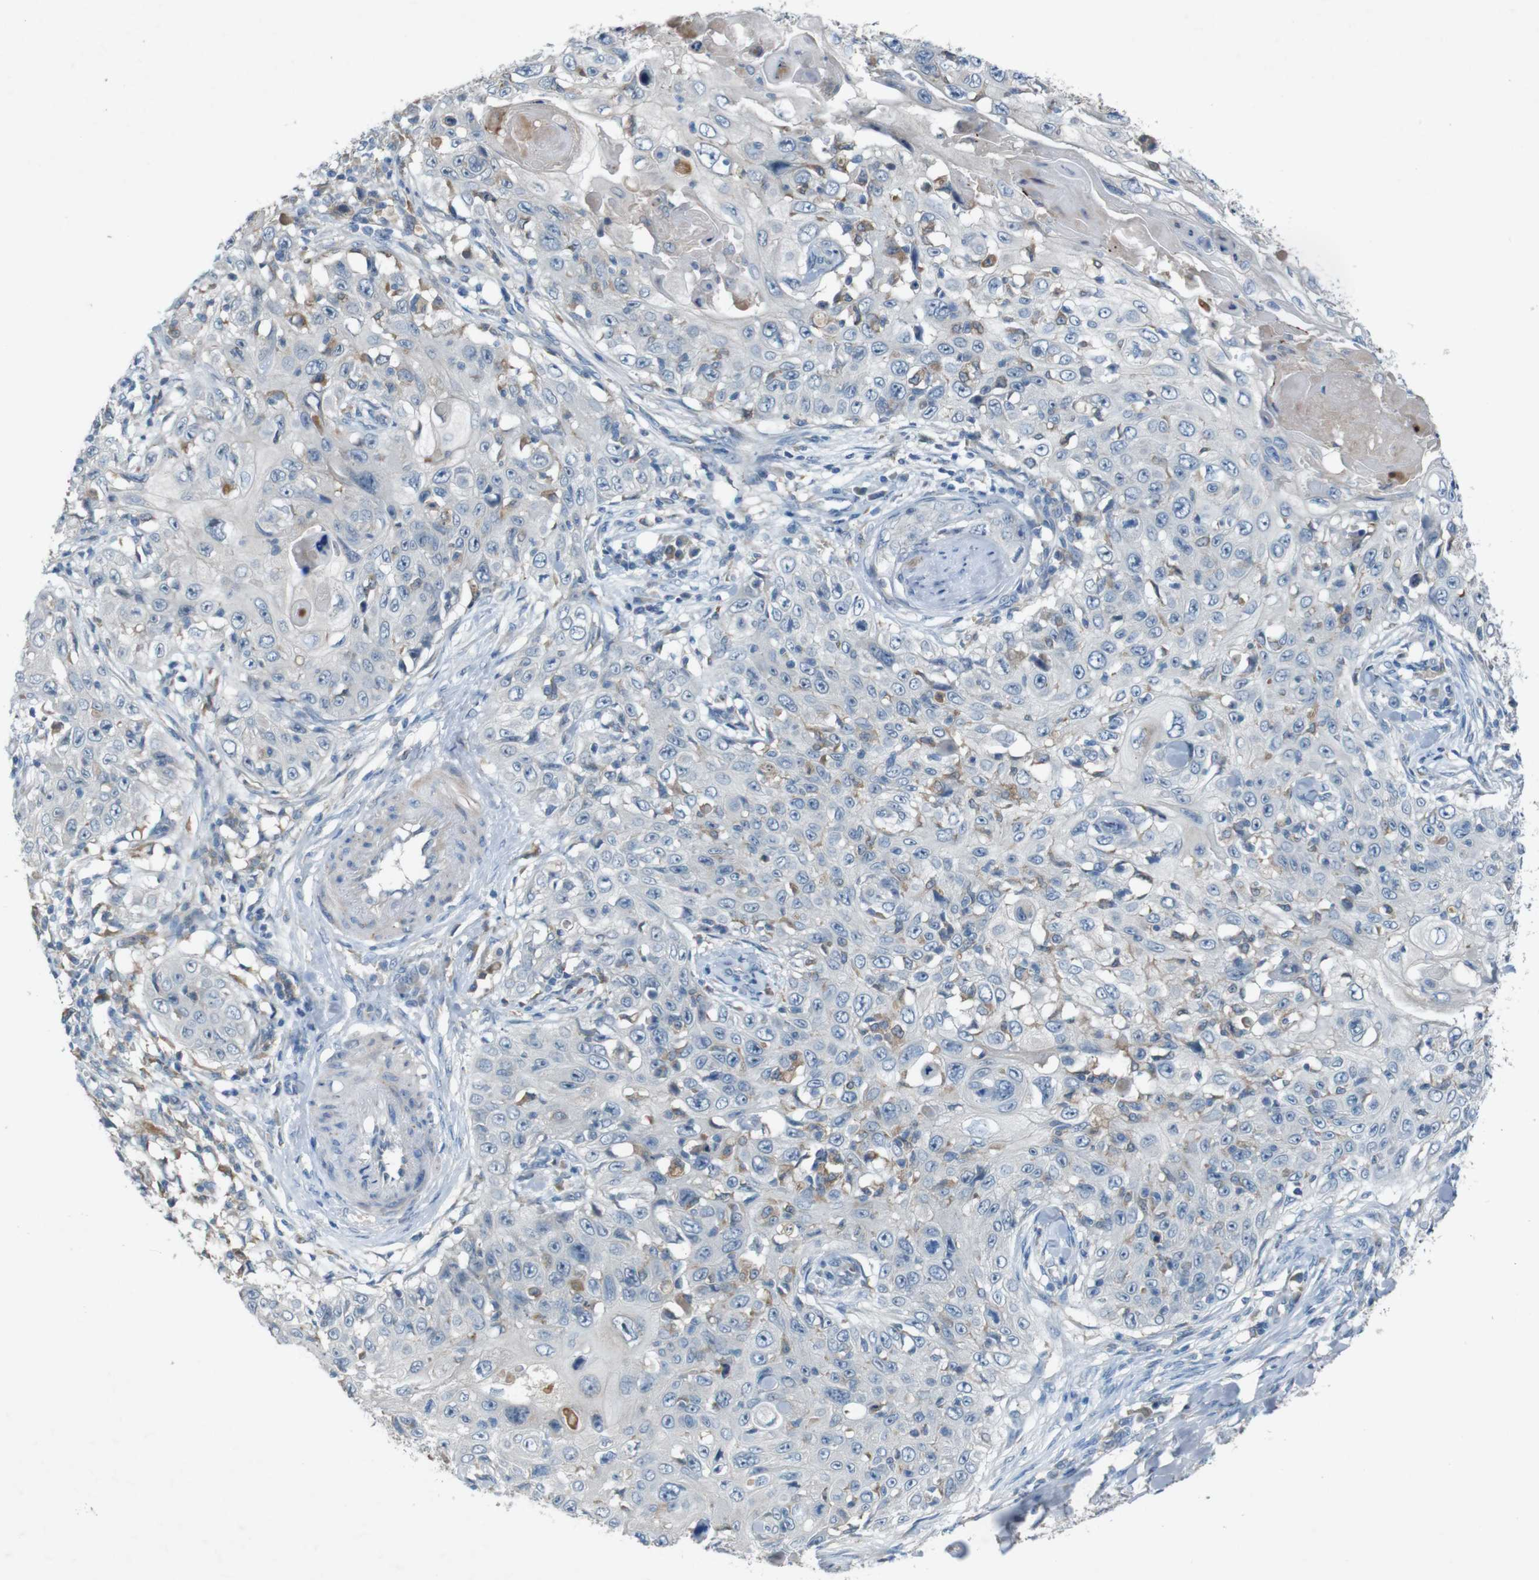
{"staining": {"intensity": "negative", "quantity": "none", "location": "none"}, "tissue": "skin cancer", "cell_type": "Tumor cells", "image_type": "cancer", "snomed": [{"axis": "morphology", "description": "Squamous cell carcinoma, NOS"}, {"axis": "topography", "description": "Skin"}], "caption": "The micrograph exhibits no significant positivity in tumor cells of skin cancer (squamous cell carcinoma).", "gene": "MOGAT3", "patient": {"sex": "male", "age": 86}}